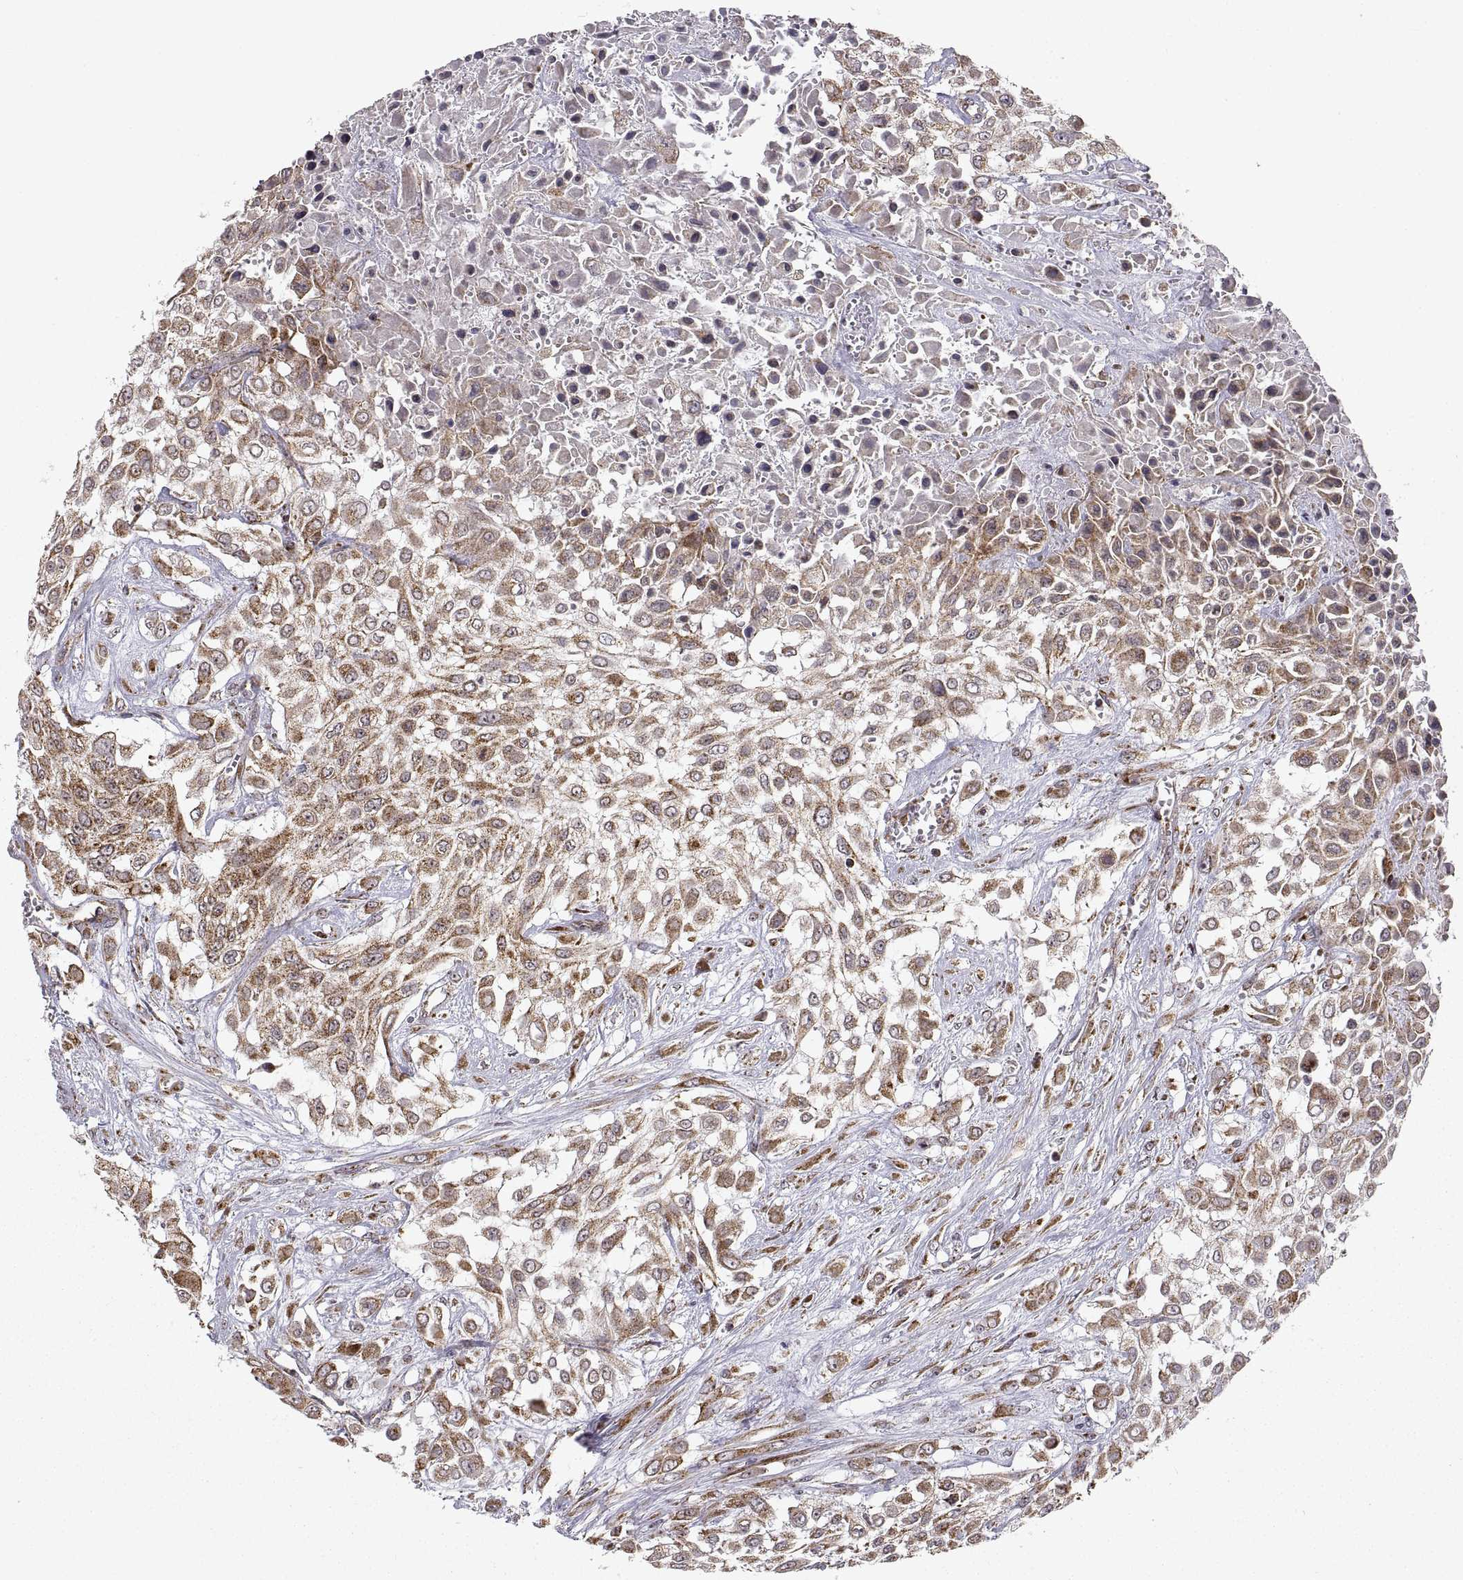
{"staining": {"intensity": "moderate", "quantity": "25%-75%", "location": "cytoplasmic/membranous"}, "tissue": "urothelial cancer", "cell_type": "Tumor cells", "image_type": "cancer", "snomed": [{"axis": "morphology", "description": "Urothelial carcinoma, High grade"}, {"axis": "topography", "description": "Urinary bladder"}], "caption": "Brown immunohistochemical staining in human urothelial cancer shows moderate cytoplasmic/membranous positivity in approximately 25%-75% of tumor cells.", "gene": "MANBAL", "patient": {"sex": "male", "age": 57}}